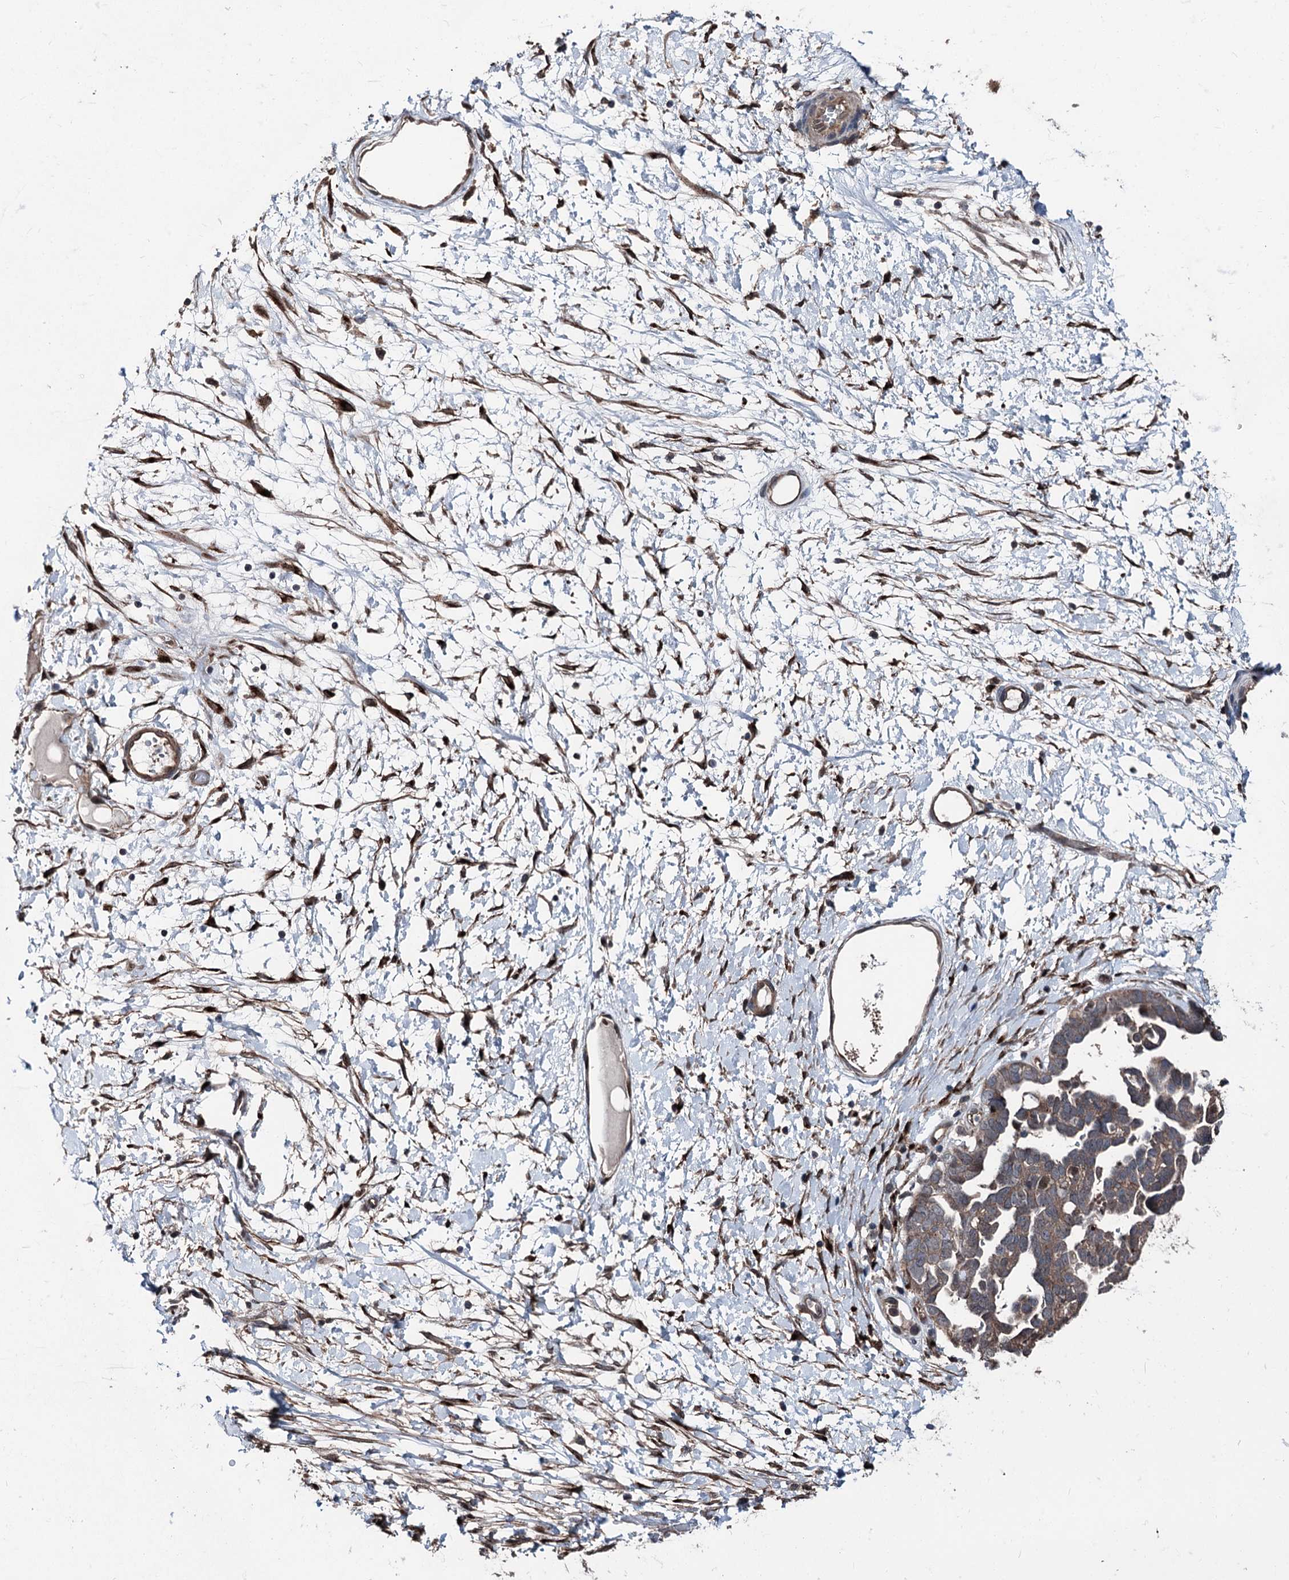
{"staining": {"intensity": "weak", "quantity": ">75%", "location": "cytoplasmic/membranous"}, "tissue": "ovarian cancer", "cell_type": "Tumor cells", "image_type": "cancer", "snomed": [{"axis": "morphology", "description": "Cystadenocarcinoma, serous, NOS"}, {"axis": "topography", "description": "Ovary"}], "caption": "A brown stain labels weak cytoplasmic/membranous expression of a protein in ovarian cancer tumor cells. (DAB IHC, brown staining for protein, blue staining for nuclei).", "gene": "PSMD13", "patient": {"sex": "female", "age": 54}}